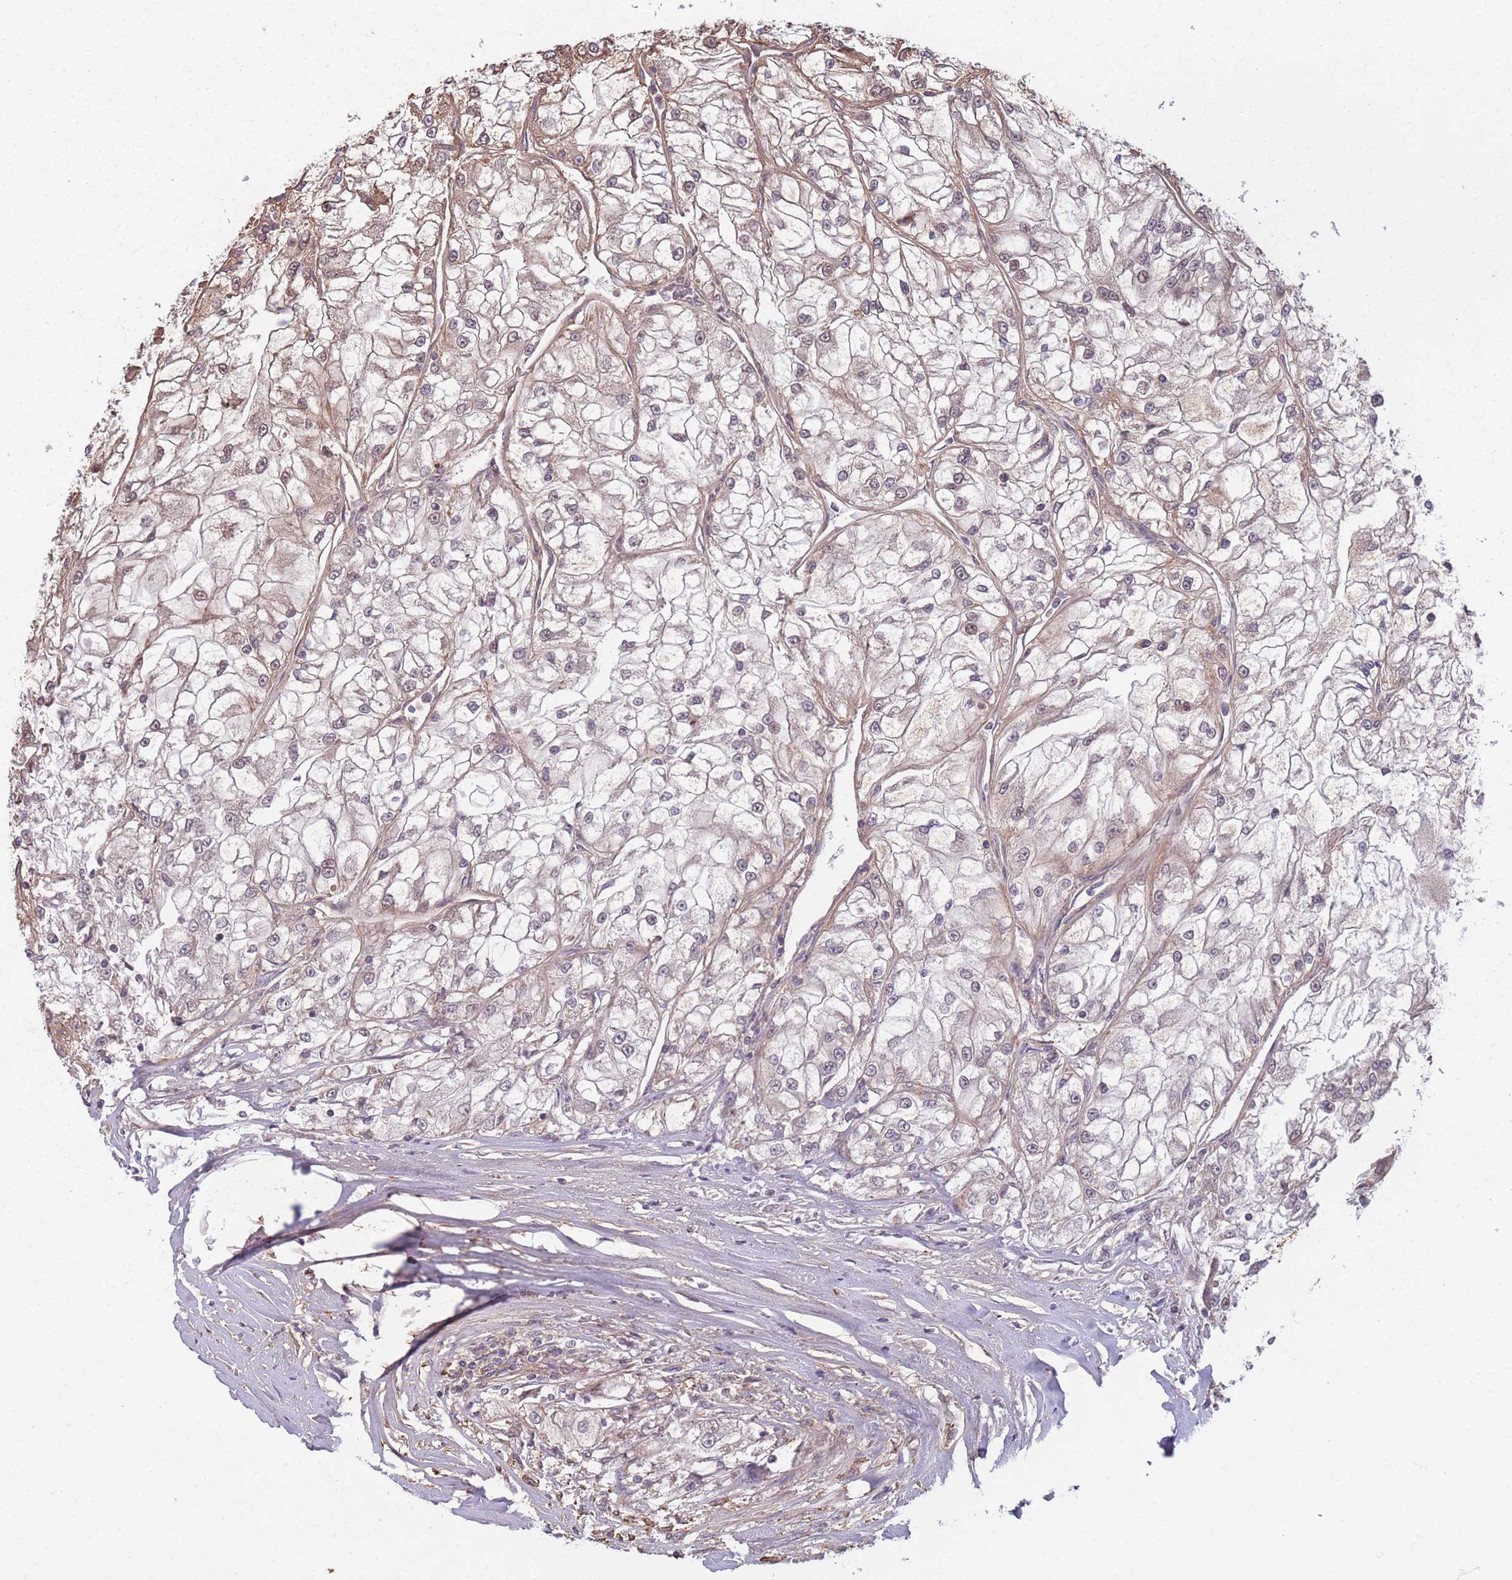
{"staining": {"intensity": "negative", "quantity": "none", "location": "none"}, "tissue": "renal cancer", "cell_type": "Tumor cells", "image_type": "cancer", "snomed": [{"axis": "morphology", "description": "Adenocarcinoma, NOS"}, {"axis": "topography", "description": "Kidney"}], "caption": "Immunohistochemistry histopathology image of neoplastic tissue: human renal cancer (adenocarcinoma) stained with DAB (3,3'-diaminobenzidine) demonstrates no significant protein positivity in tumor cells.", "gene": "KAT2A", "patient": {"sex": "female", "age": 72}}